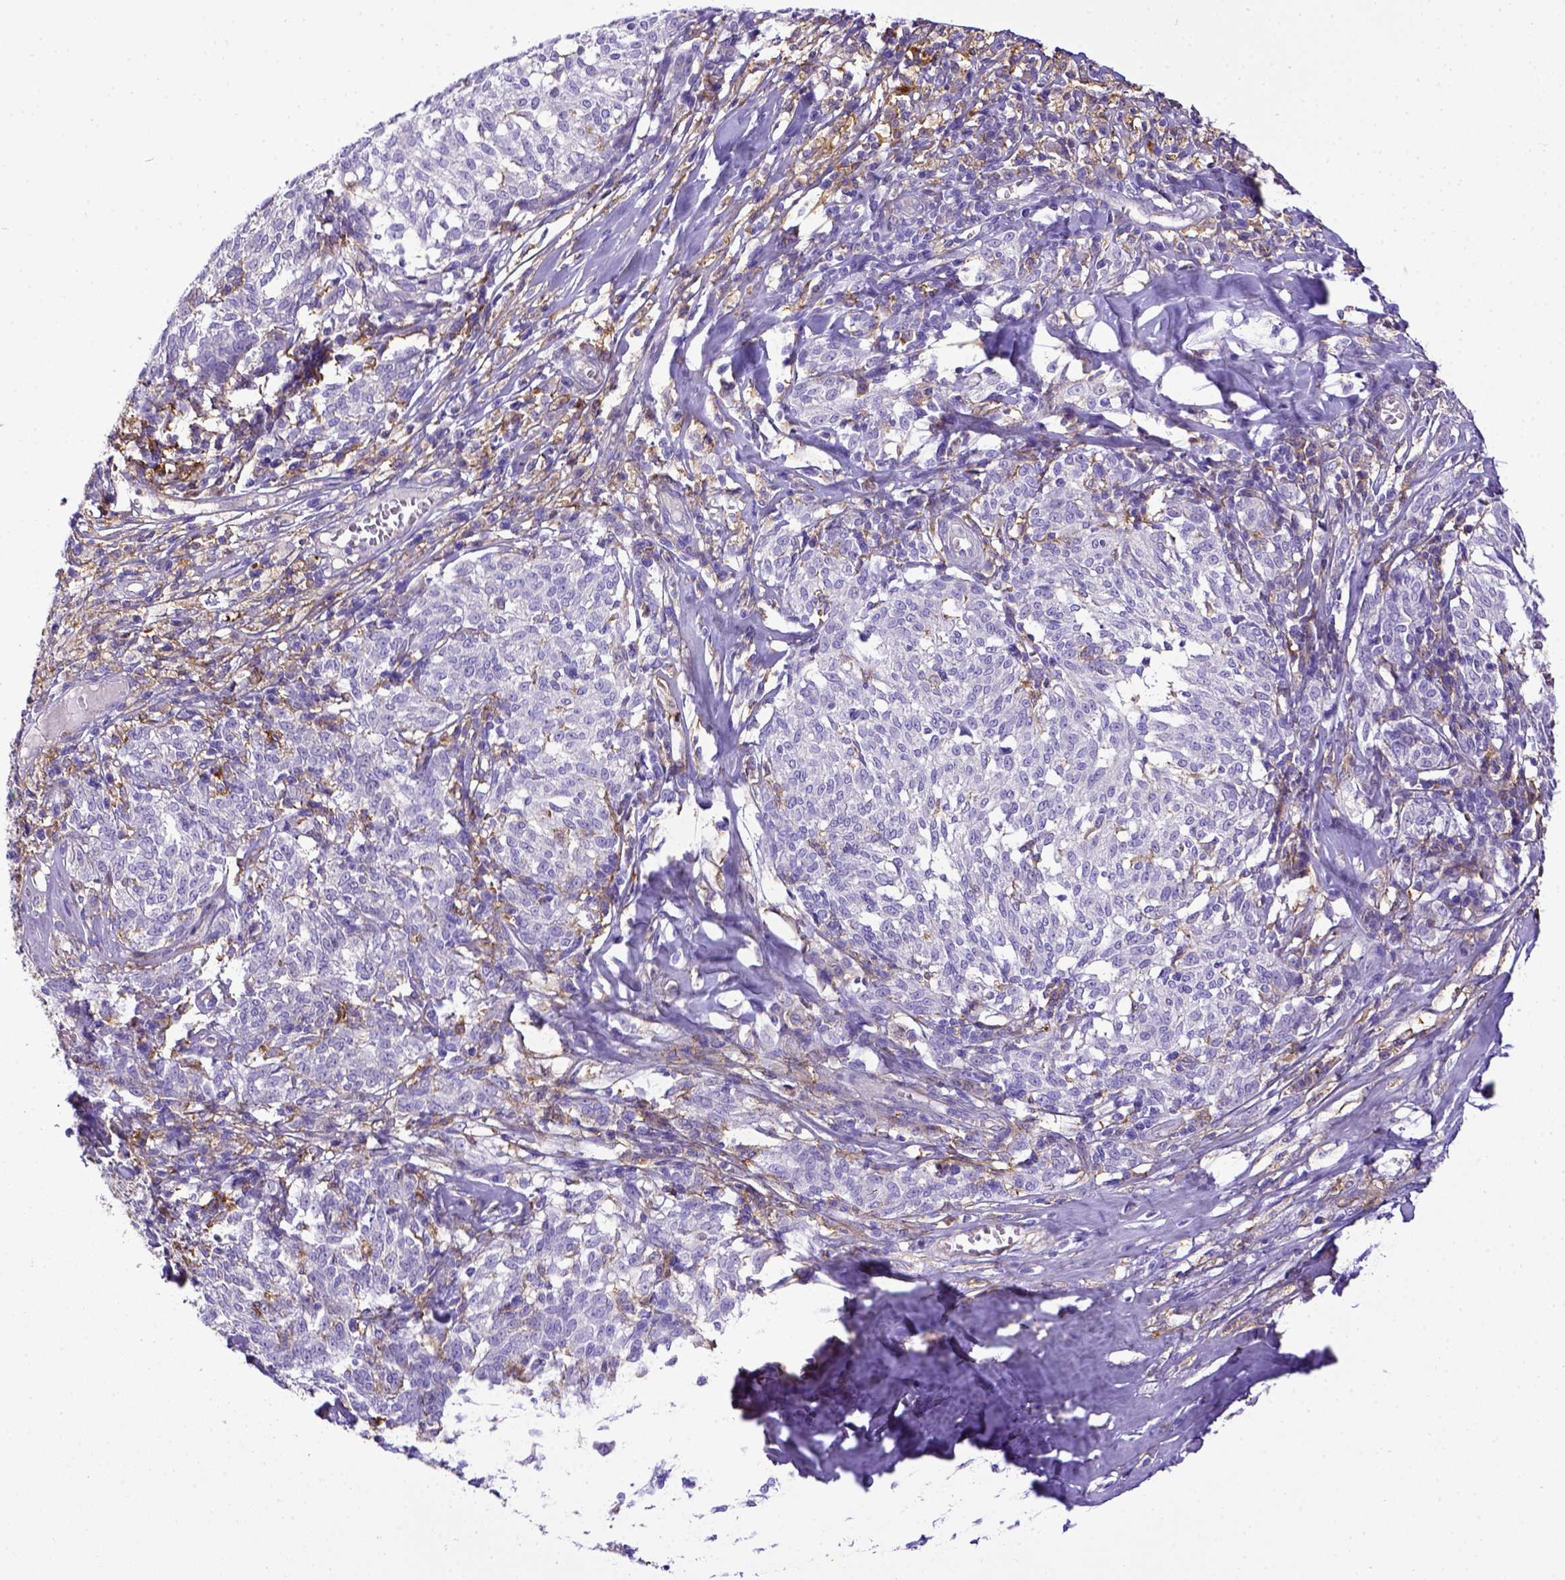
{"staining": {"intensity": "negative", "quantity": "none", "location": "none"}, "tissue": "melanoma", "cell_type": "Tumor cells", "image_type": "cancer", "snomed": [{"axis": "morphology", "description": "Malignant melanoma, NOS"}, {"axis": "topography", "description": "Skin"}], "caption": "The photomicrograph demonstrates no staining of tumor cells in melanoma.", "gene": "CD40", "patient": {"sex": "female", "age": 72}}